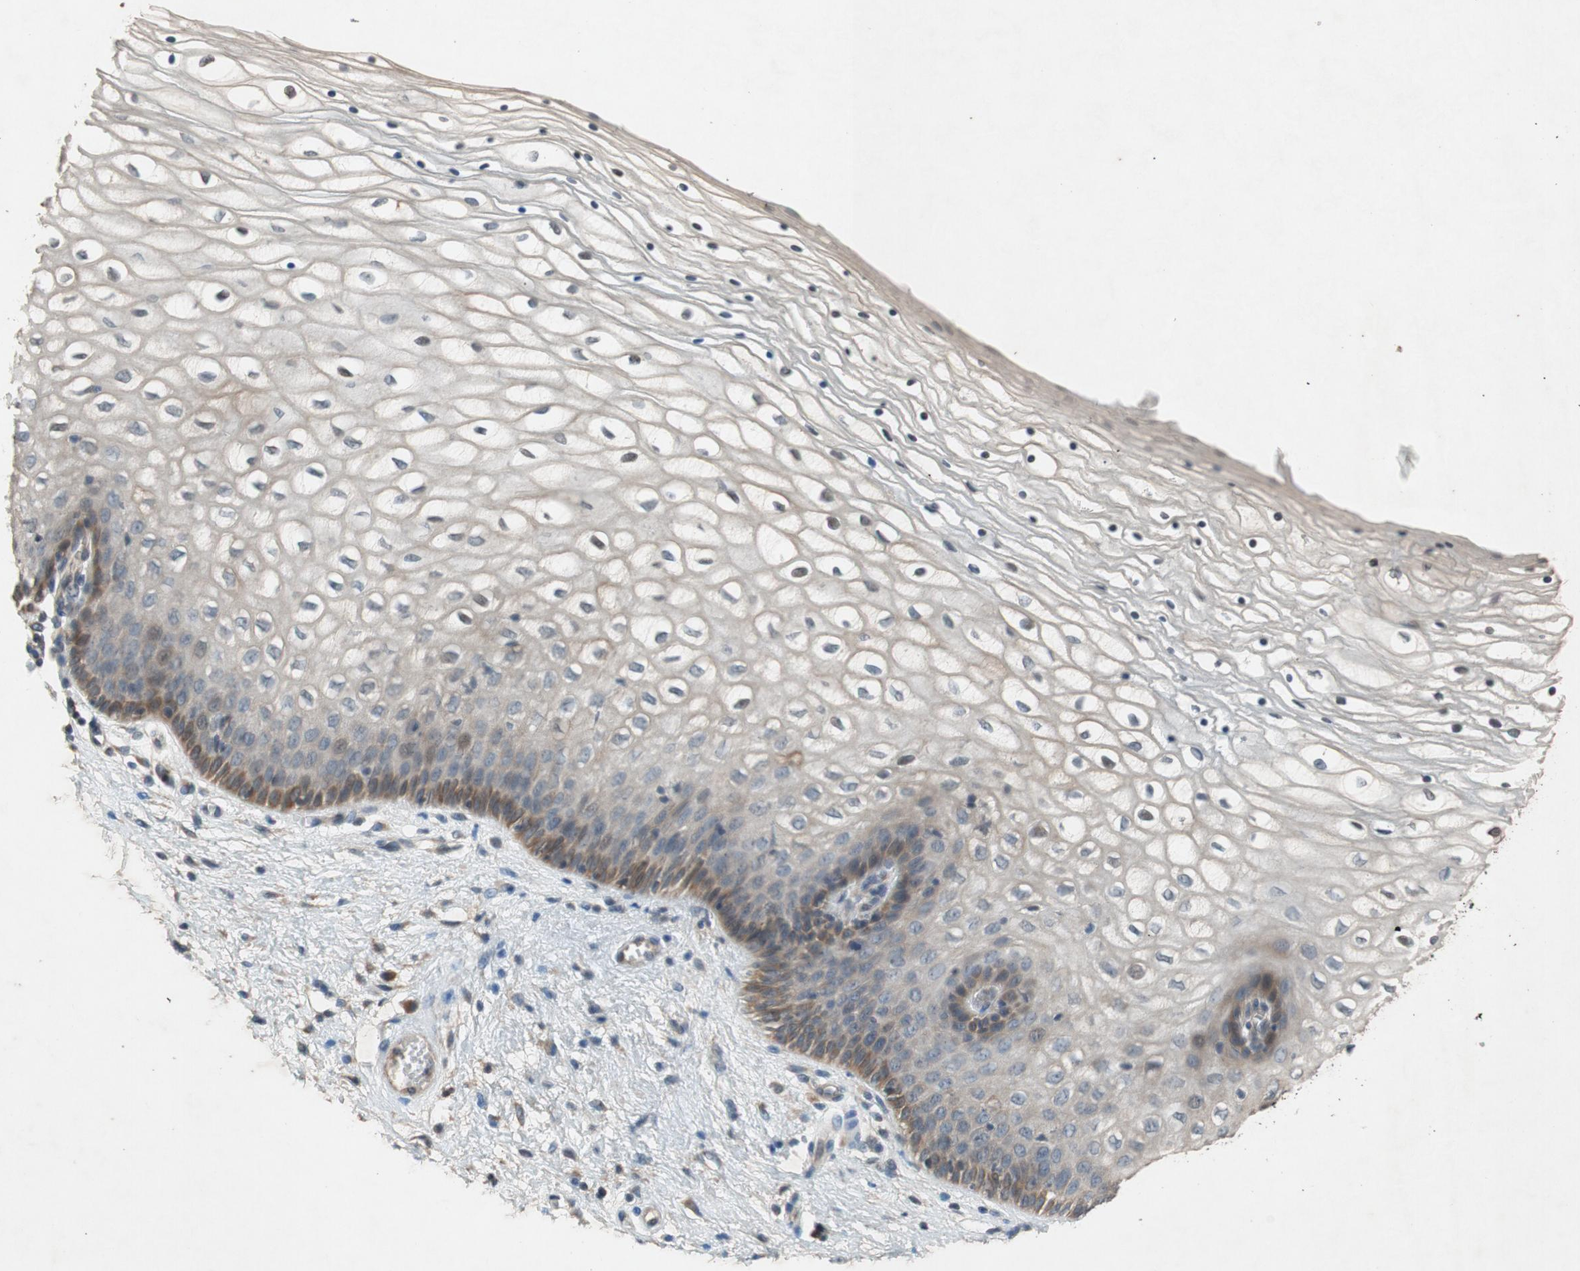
{"staining": {"intensity": "weak", "quantity": ">75%", "location": "cytoplasmic/membranous"}, "tissue": "vagina", "cell_type": "Squamous epithelial cells", "image_type": "normal", "snomed": [{"axis": "morphology", "description": "Normal tissue, NOS"}, {"axis": "topography", "description": "Vagina"}], "caption": "DAB immunohistochemical staining of normal vagina exhibits weak cytoplasmic/membranous protein expression in approximately >75% of squamous epithelial cells. The protein of interest is stained brown, and the nuclei are stained in blue (DAB (3,3'-diaminobenzidine) IHC with brightfield microscopy, high magnification).", "gene": "ATP2C1", "patient": {"sex": "female", "age": 34}}